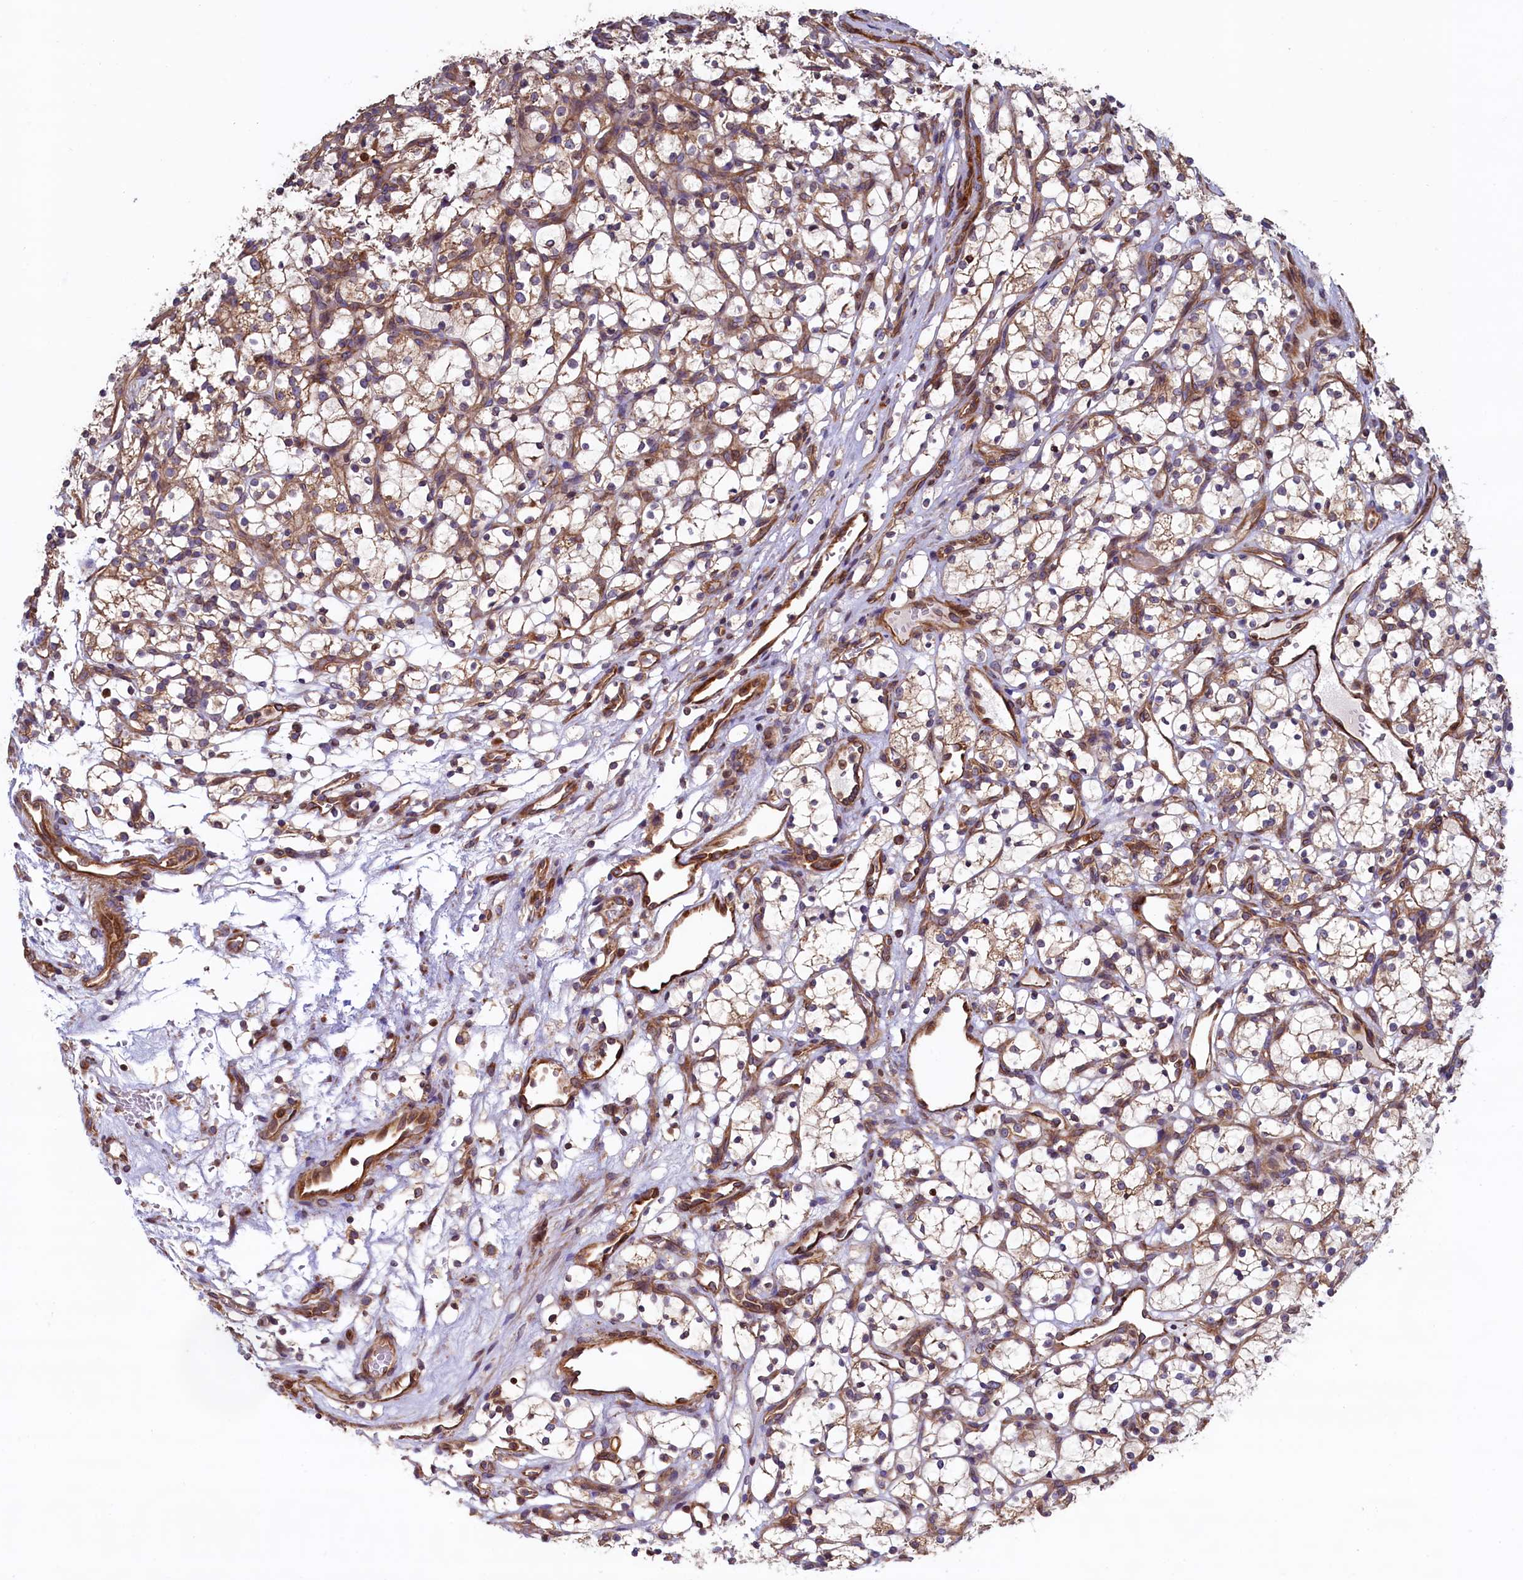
{"staining": {"intensity": "weak", "quantity": "25%-75%", "location": "cytoplasmic/membranous"}, "tissue": "renal cancer", "cell_type": "Tumor cells", "image_type": "cancer", "snomed": [{"axis": "morphology", "description": "Adenocarcinoma, NOS"}, {"axis": "topography", "description": "Kidney"}], "caption": "Immunohistochemical staining of human renal adenocarcinoma shows low levels of weak cytoplasmic/membranous protein staining in approximately 25%-75% of tumor cells.", "gene": "ATXN2L", "patient": {"sex": "female", "age": 69}}